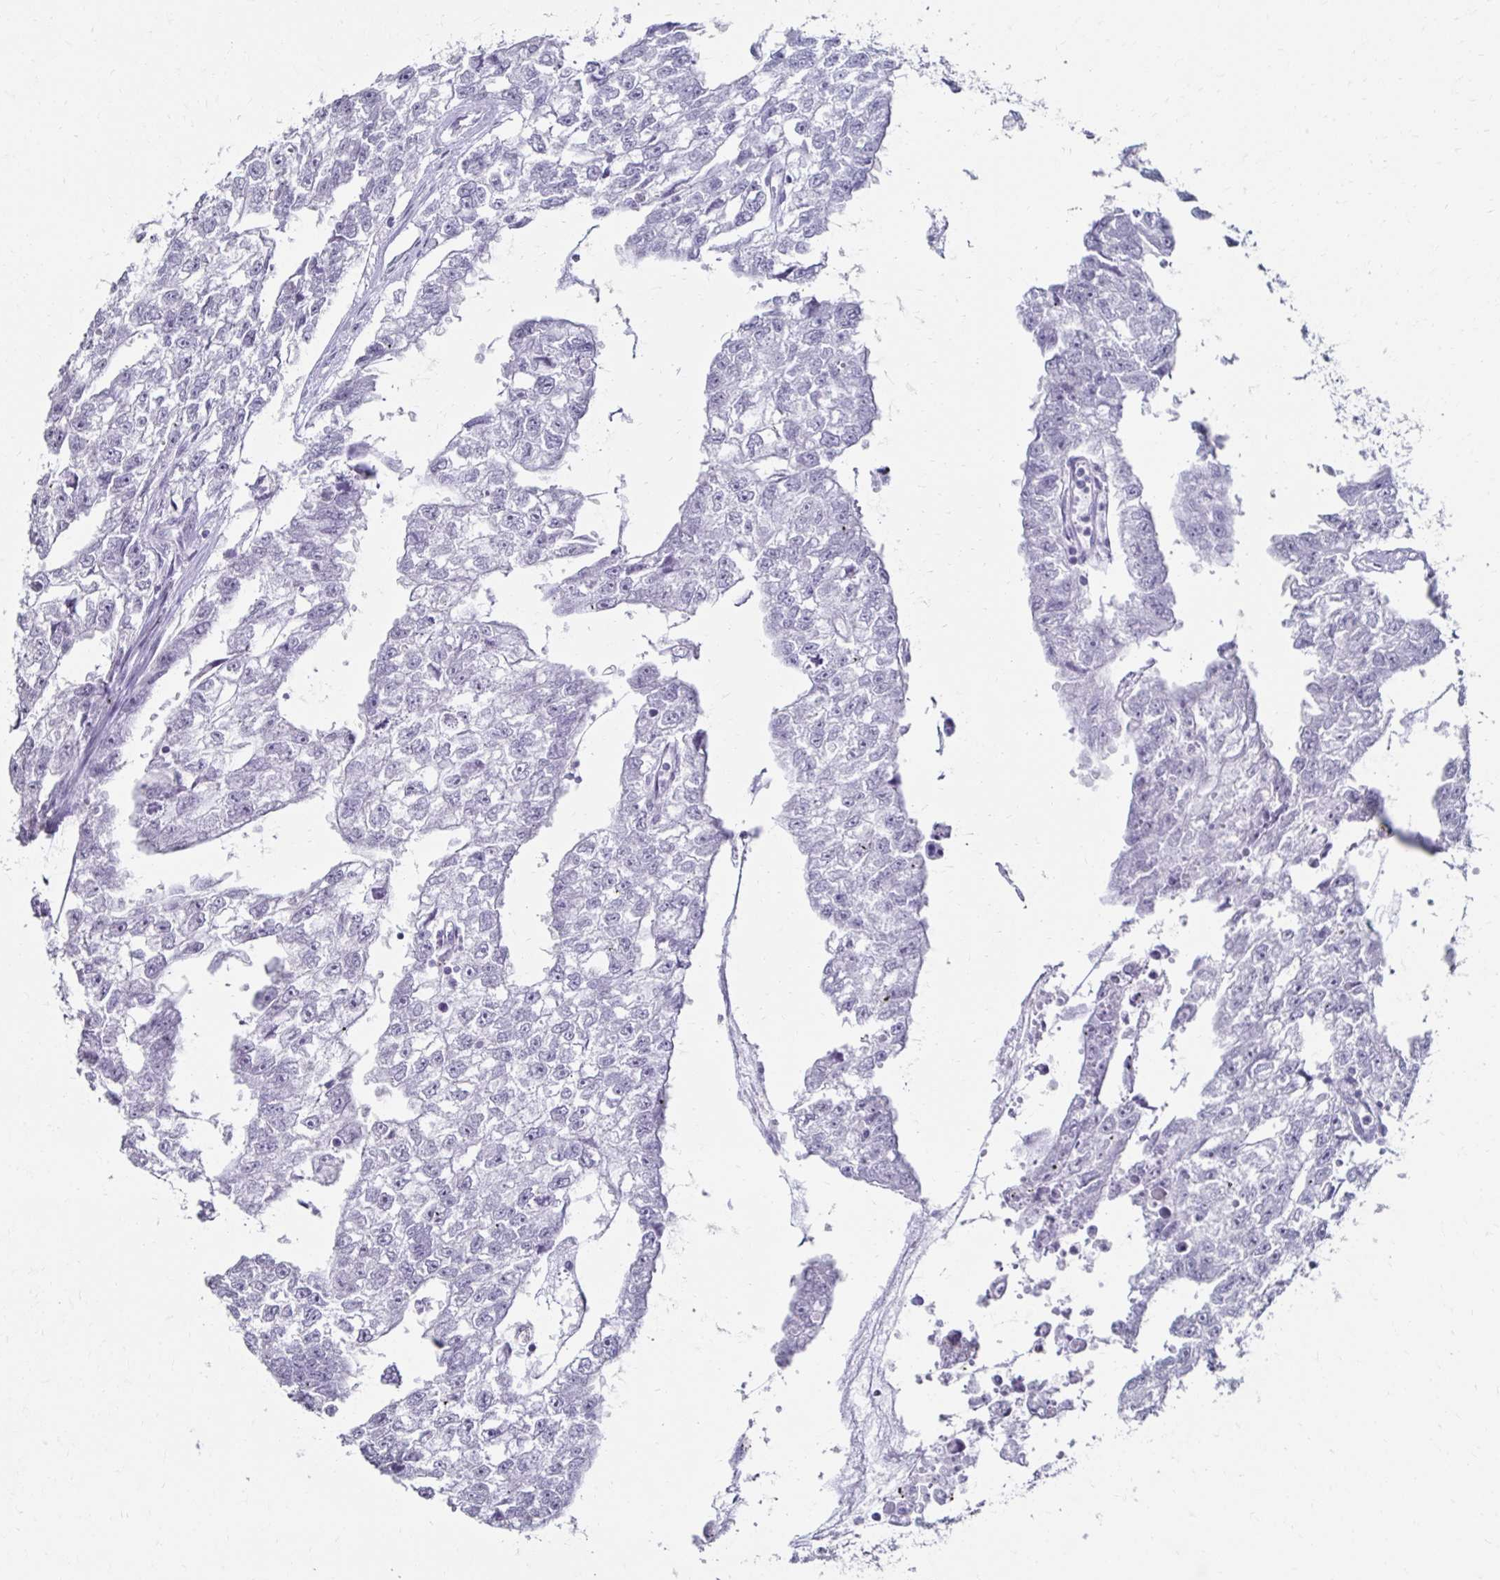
{"staining": {"intensity": "negative", "quantity": "none", "location": "none"}, "tissue": "testis cancer", "cell_type": "Tumor cells", "image_type": "cancer", "snomed": [{"axis": "morphology", "description": "Carcinoma, Embryonal, NOS"}, {"axis": "morphology", "description": "Teratoma, malignant, NOS"}, {"axis": "topography", "description": "Testis"}], "caption": "Micrograph shows no significant protein positivity in tumor cells of testis cancer (embryonal carcinoma).", "gene": "TOMM34", "patient": {"sex": "male", "age": 44}}